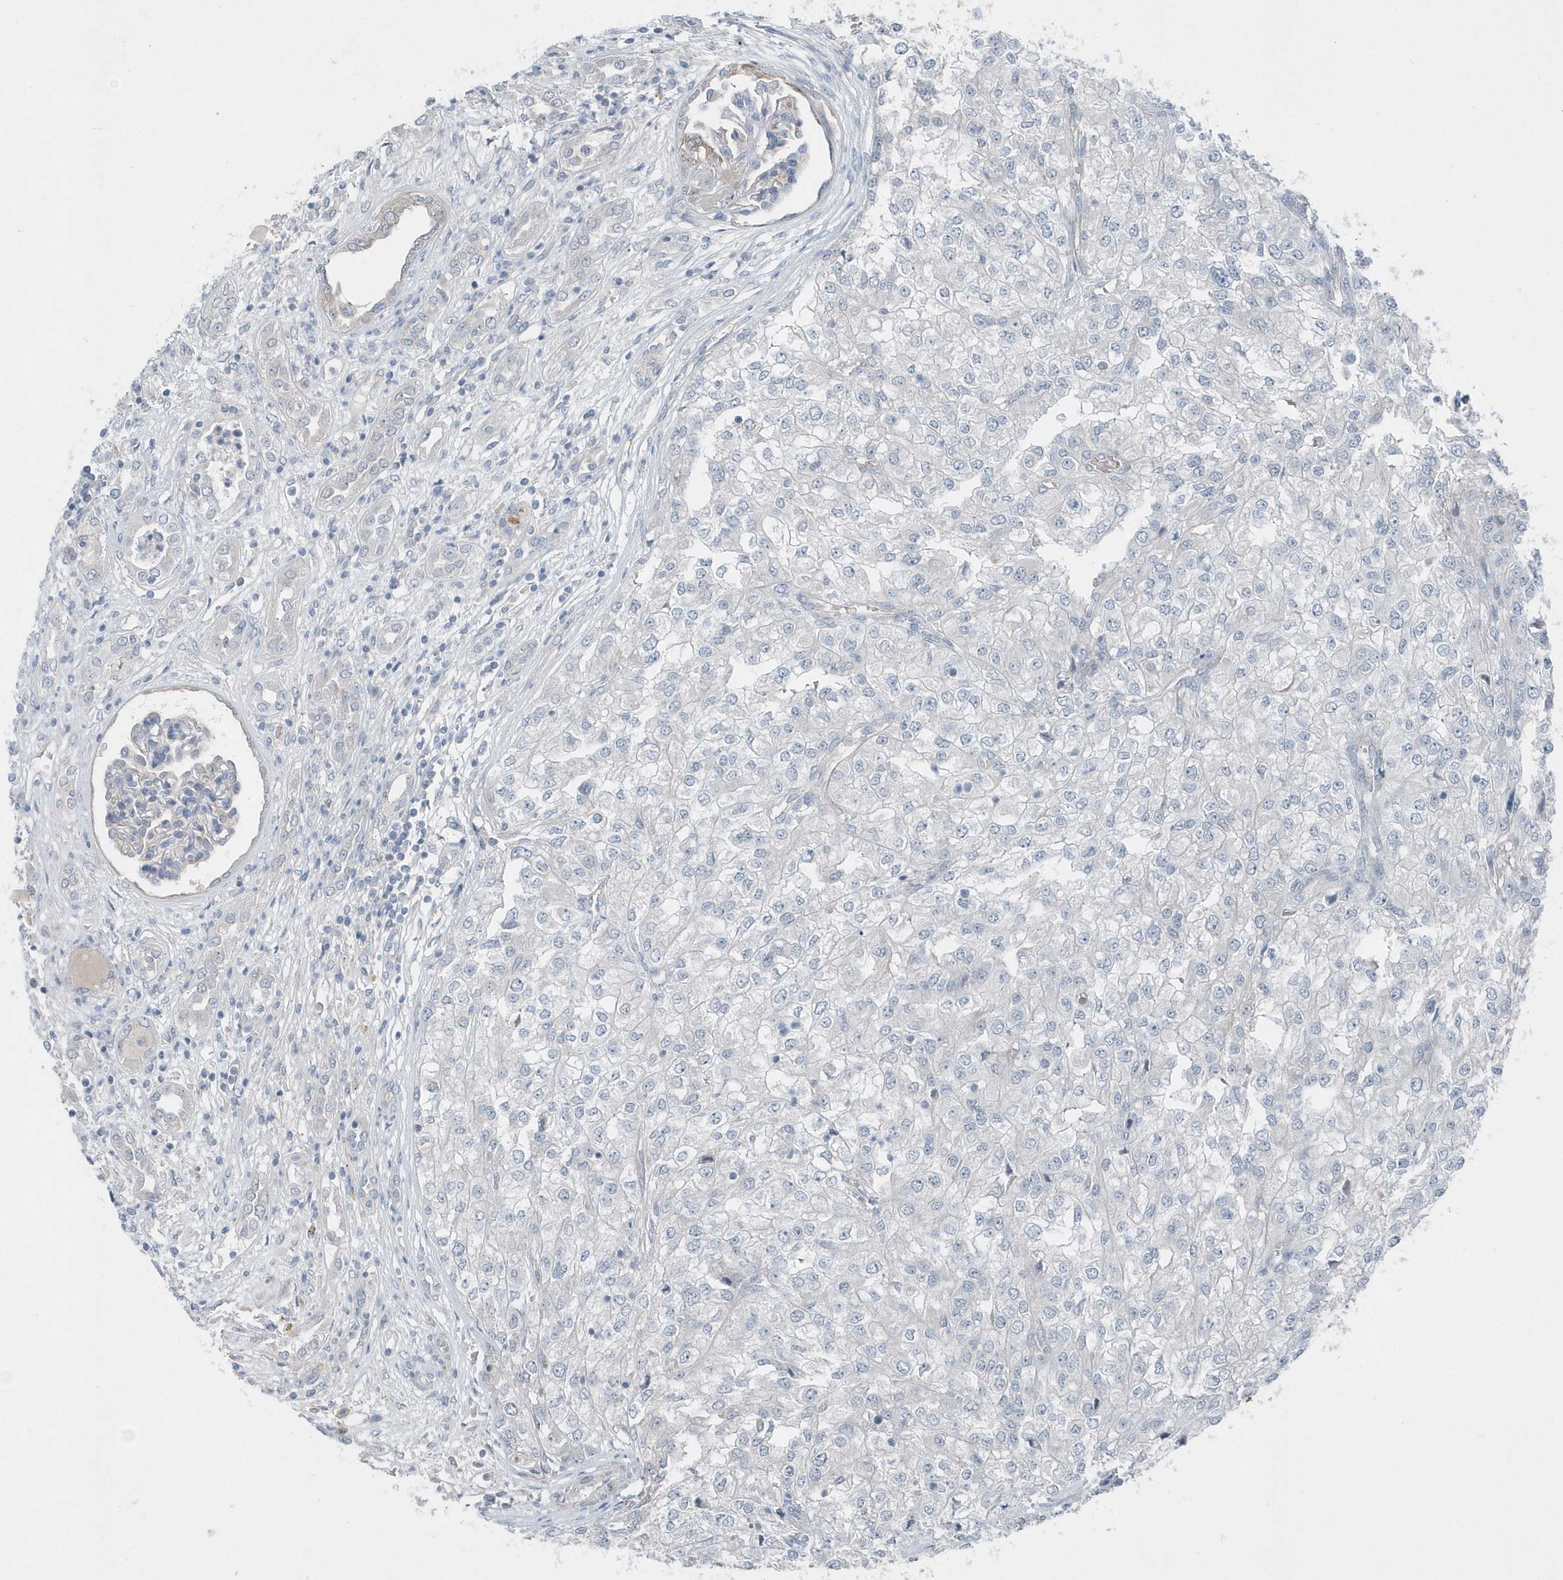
{"staining": {"intensity": "negative", "quantity": "none", "location": "none"}, "tissue": "renal cancer", "cell_type": "Tumor cells", "image_type": "cancer", "snomed": [{"axis": "morphology", "description": "Adenocarcinoma, NOS"}, {"axis": "topography", "description": "Kidney"}], "caption": "Tumor cells show no significant protein positivity in renal cancer (adenocarcinoma). (DAB immunohistochemistry (IHC) visualized using brightfield microscopy, high magnification).", "gene": "MCC", "patient": {"sex": "female", "age": 54}}